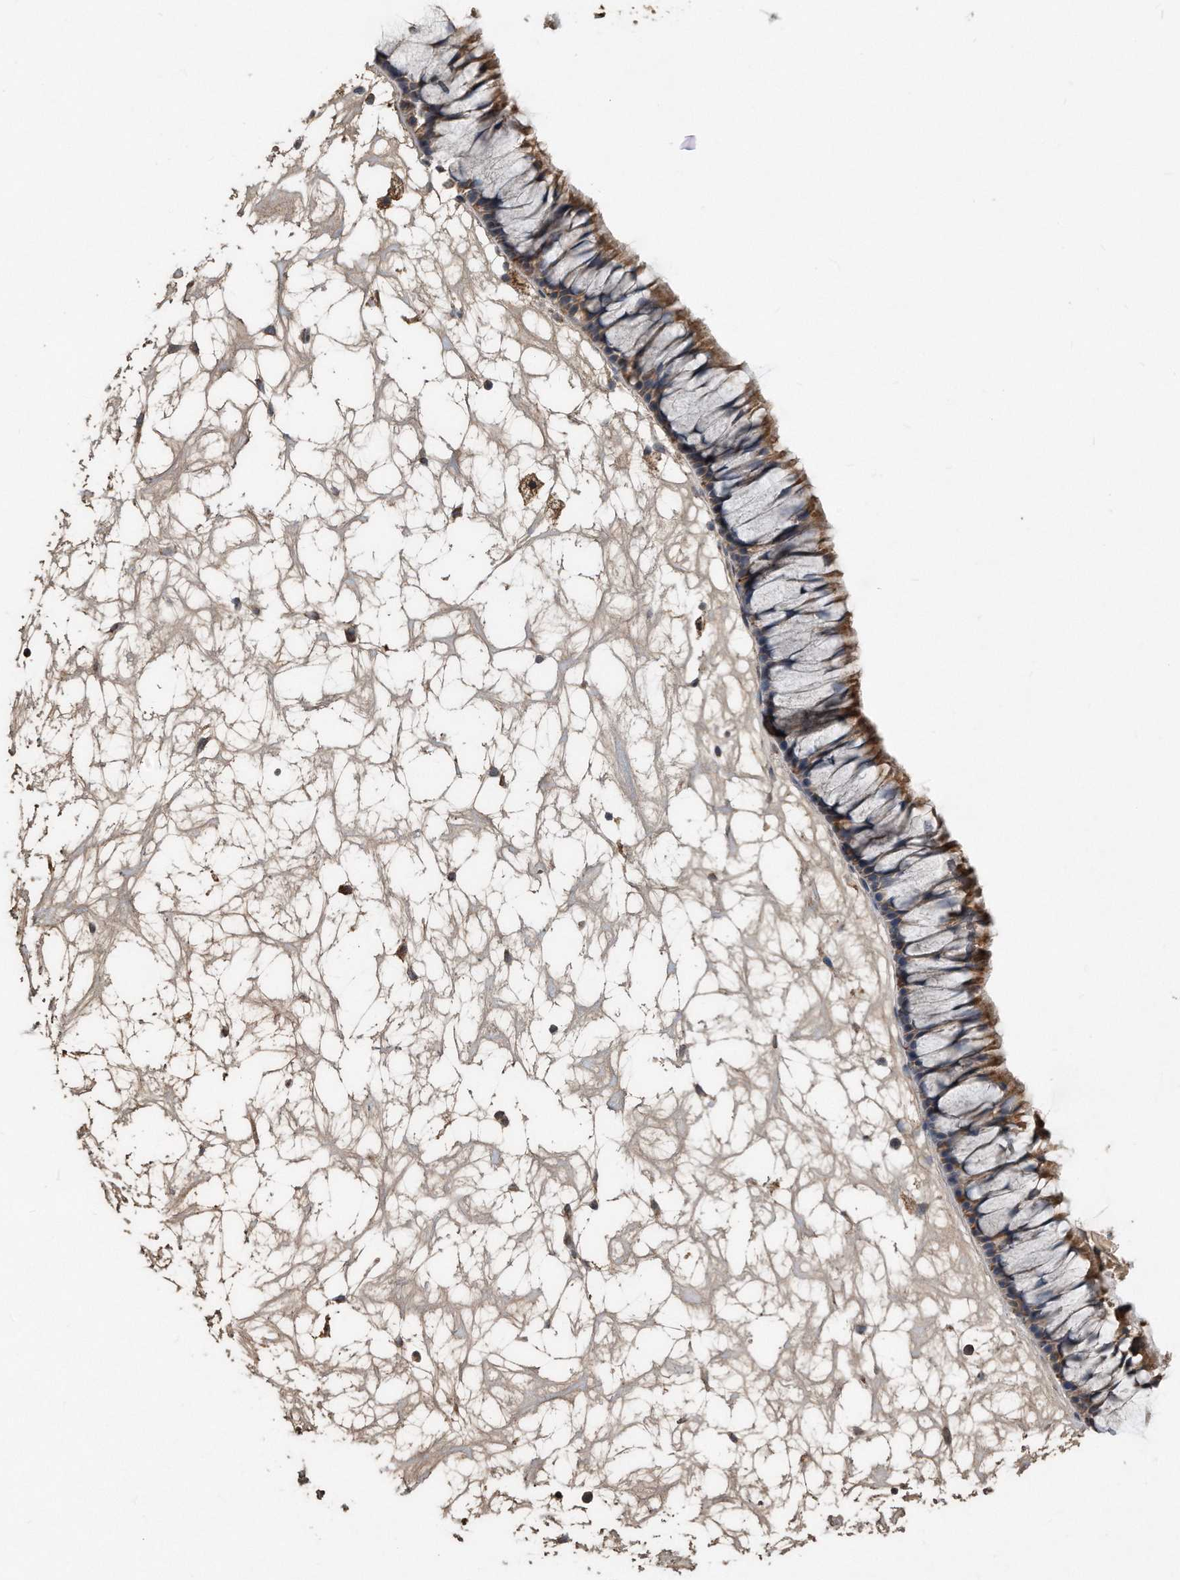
{"staining": {"intensity": "moderate", "quantity": ">75%", "location": "cytoplasmic/membranous"}, "tissue": "nasopharynx", "cell_type": "Respiratory epithelial cells", "image_type": "normal", "snomed": [{"axis": "morphology", "description": "Normal tissue, NOS"}, {"axis": "topography", "description": "Nasopharynx"}], "caption": "The micrograph displays a brown stain indicating the presence of a protein in the cytoplasmic/membranous of respiratory epithelial cells in nasopharynx.", "gene": "SDHA", "patient": {"sex": "male", "age": 64}}